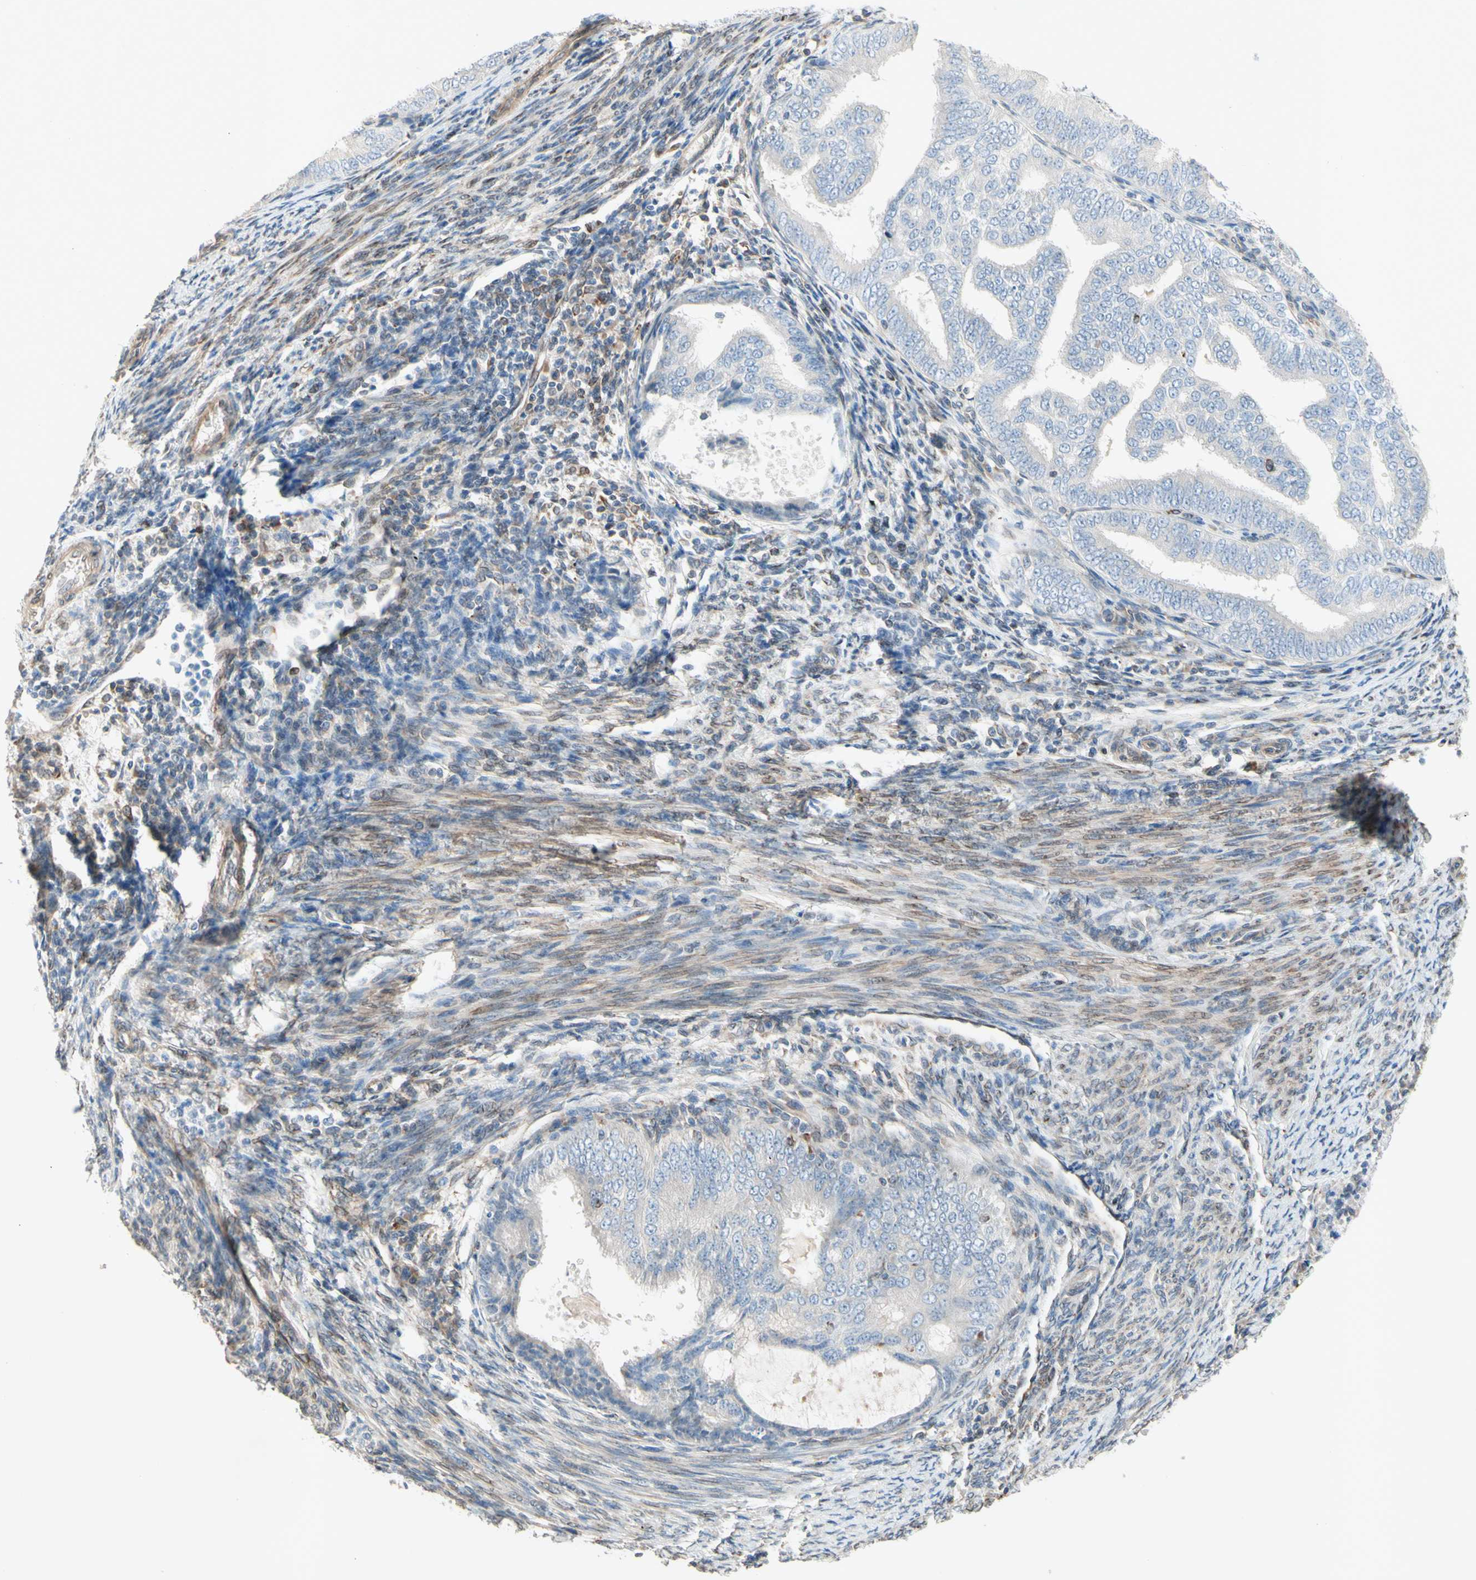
{"staining": {"intensity": "weak", "quantity": "25%-75%", "location": "cytoplasmic/membranous"}, "tissue": "endometrial cancer", "cell_type": "Tumor cells", "image_type": "cancer", "snomed": [{"axis": "morphology", "description": "Adenocarcinoma, NOS"}, {"axis": "topography", "description": "Endometrium"}], "caption": "Adenocarcinoma (endometrial) was stained to show a protein in brown. There is low levels of weak cytoplasmic/membranous staining in about 25%-75% of tumor cells.", "gene": "TRAF2", "patient": {"sex": "female", "age": 58}}